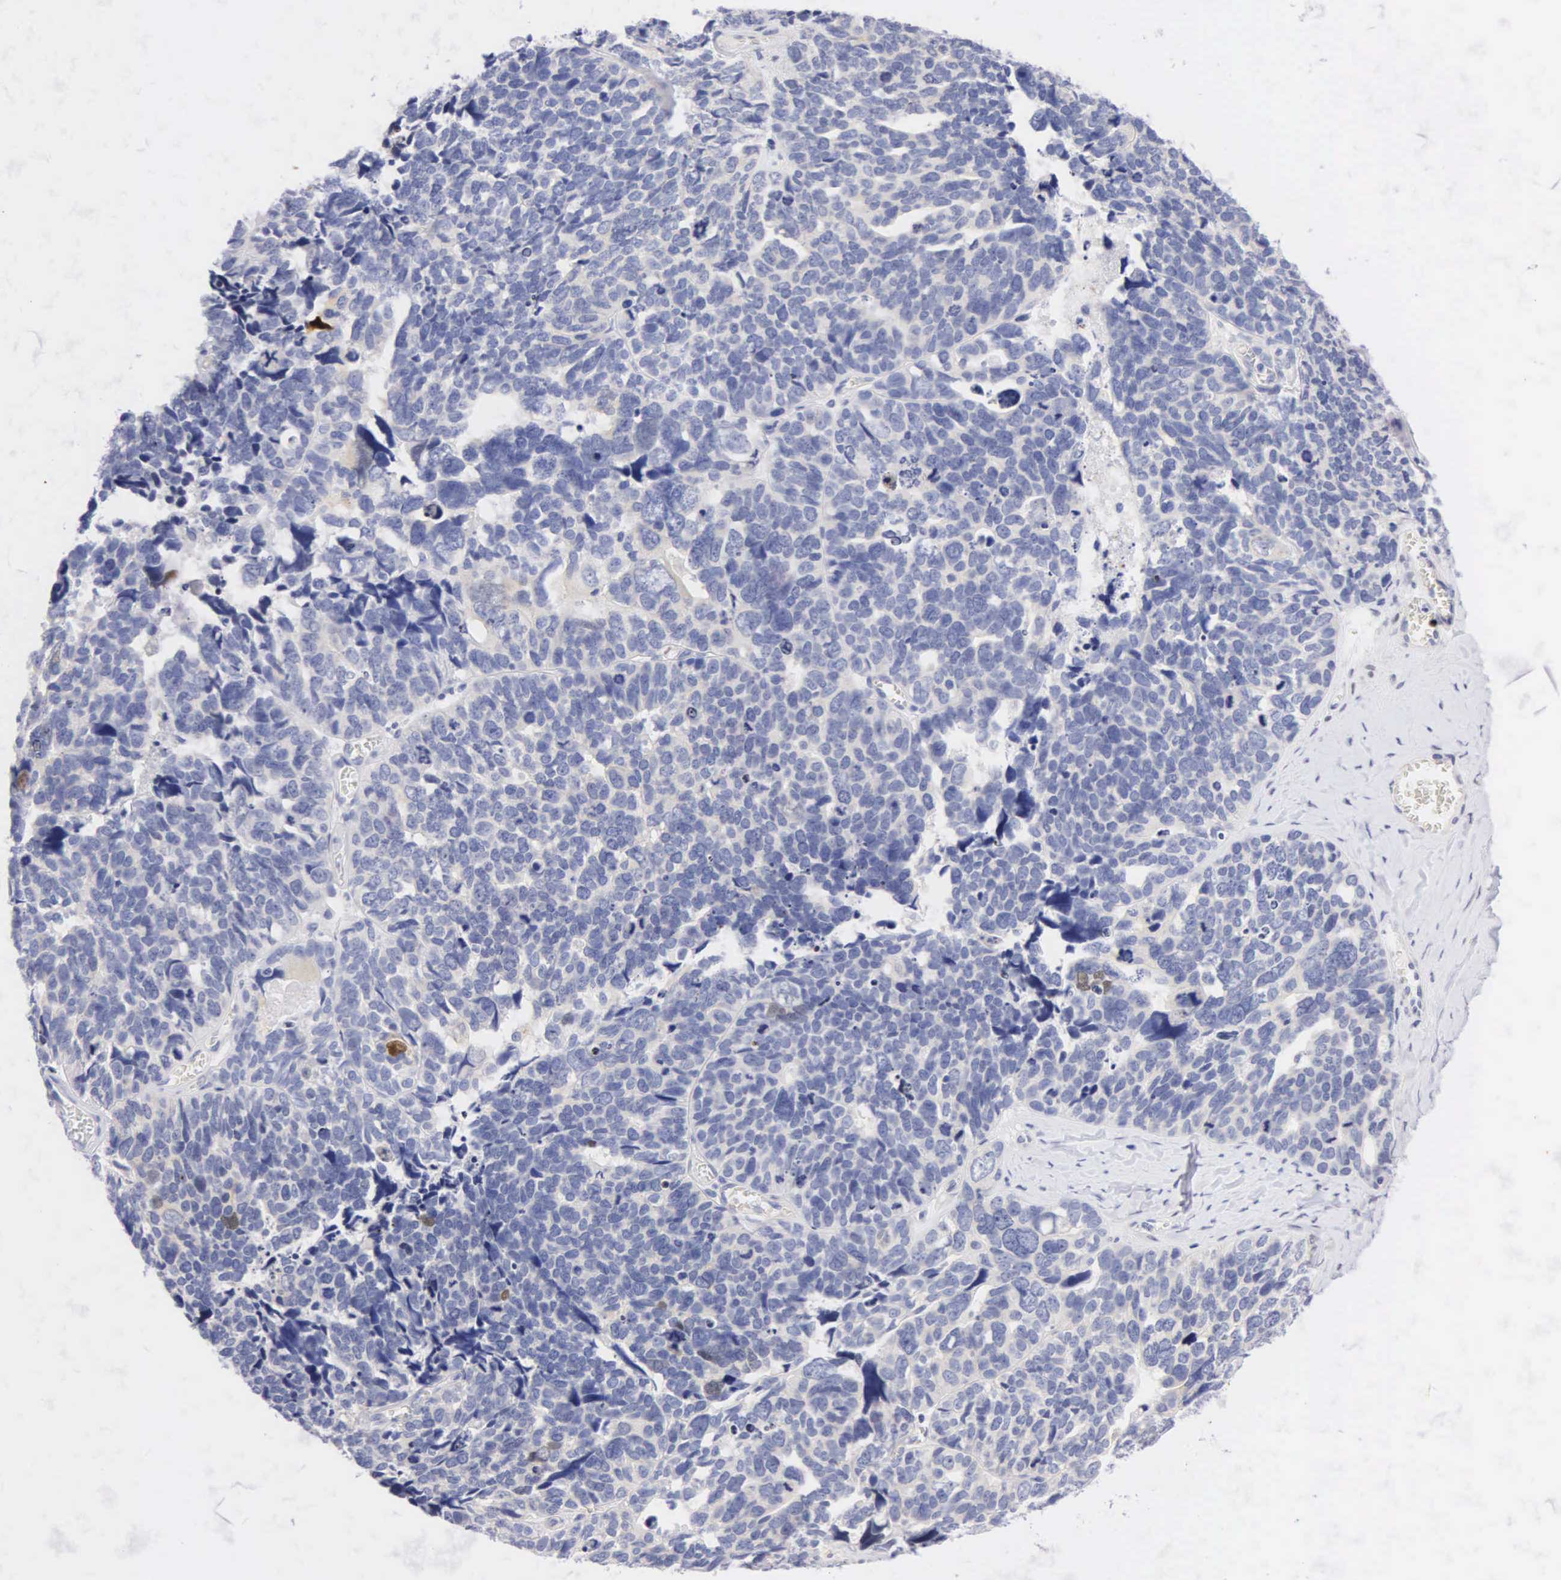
{"staining": {"intensity": "negative", "quantity": "none", "location": "none"}, "tissue": "ovarian cancer", "cell_type": "Tumor cells", "image_type": "cancer", "snomed": [{"axis": "morphology", "description": "Cystadenocarcinoma, serous, NOS"}, {"axis": "topography", "description": "Ovary"}], "caption": "A high-resolution image shows immunohistochemistry staining of ovarian serous cystadenocarcinoma, which exhibits no significant positivity in tumor cells. (Stains: DAB IHC with hematoxylin counter stain, Microscopy: brightfield microscopy at high magnification).", "gene": "PGR", "patient": {"sex": "female", "age": 77}}